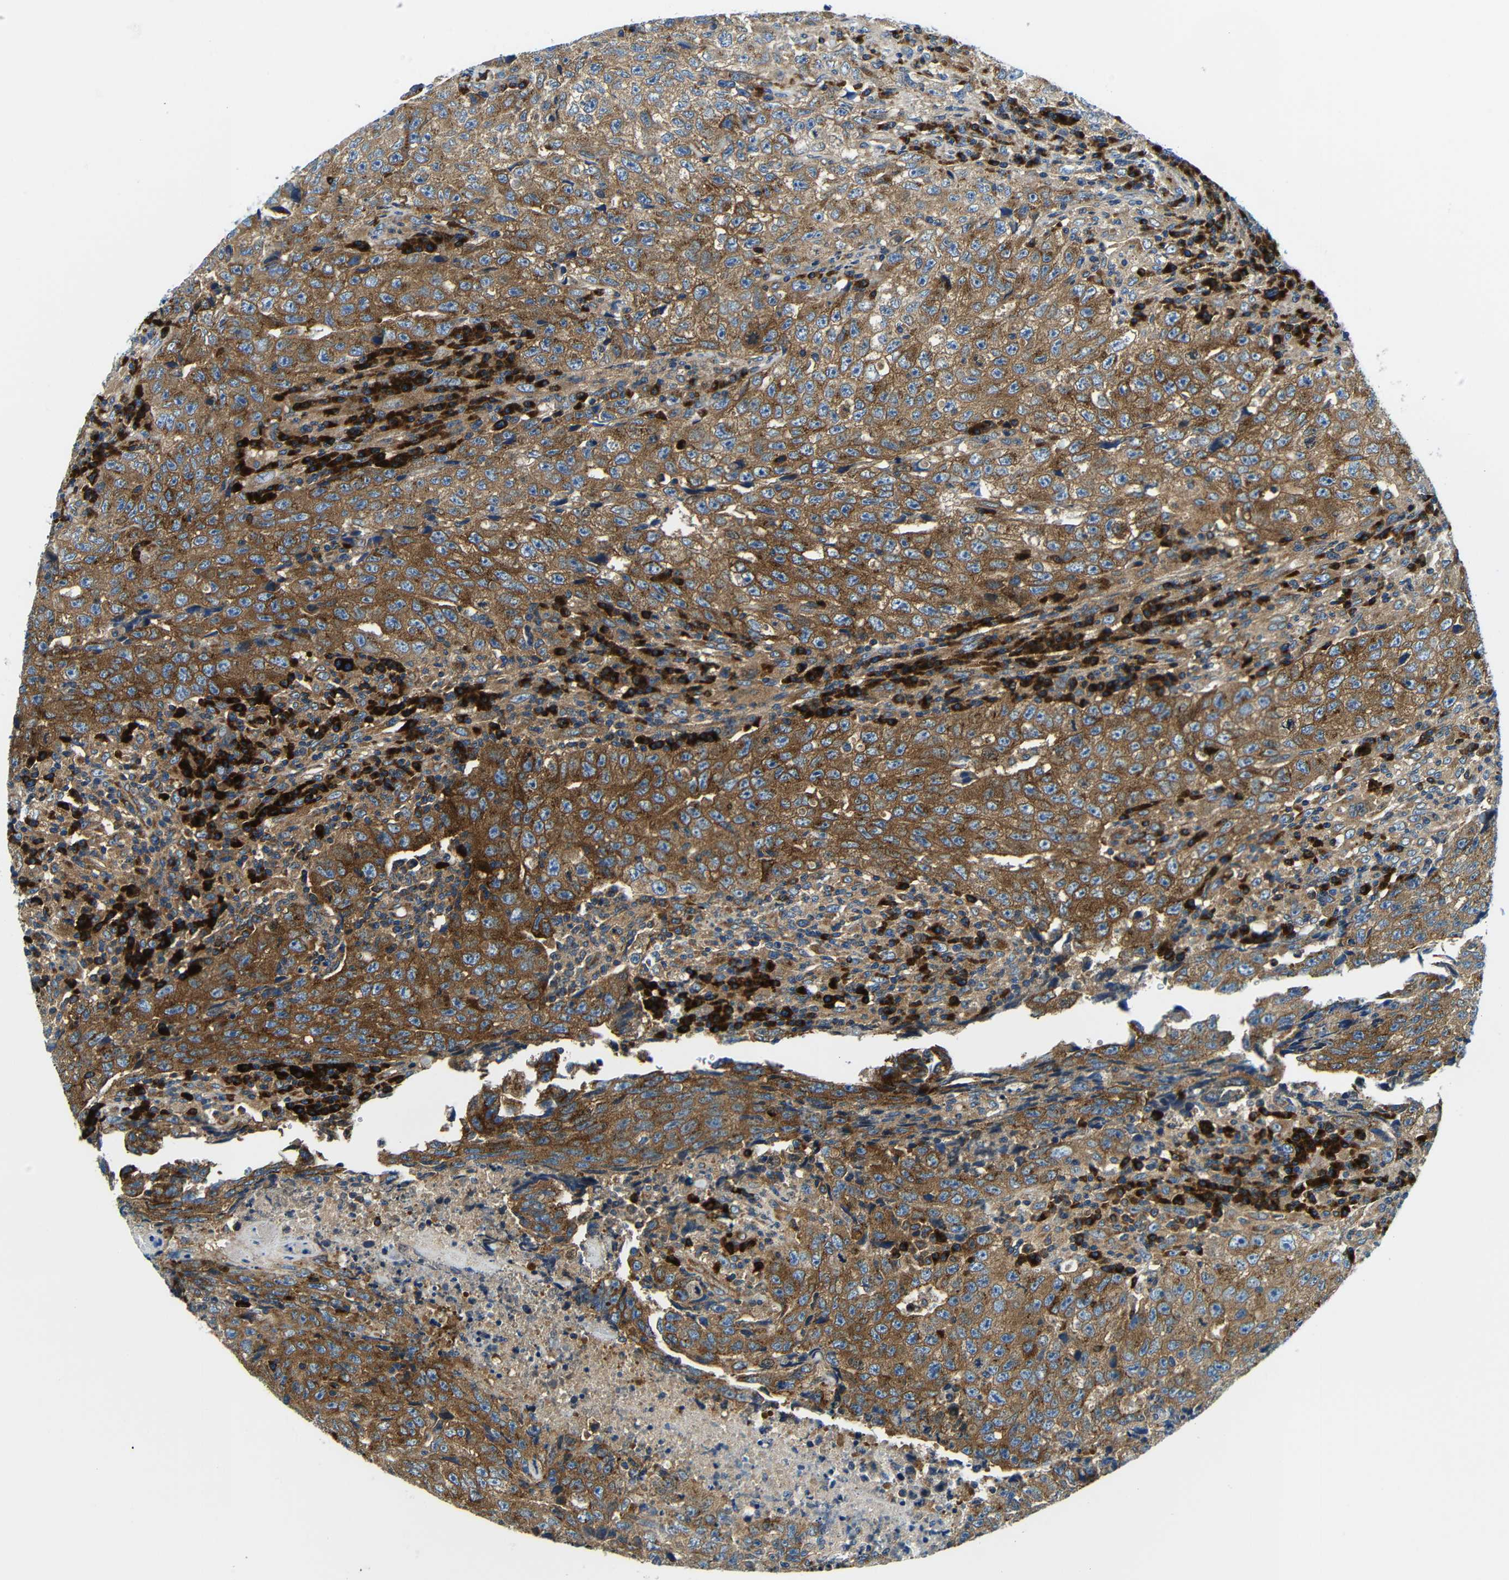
{"staining": {"intensity": "moderate", "quantity": ">75%", "location": "cytoplasmic/membranous"}, "tissue": "testis cancer", "cell_type": "Tumor cells", "image_type": "cancer", "snomed": [{"axis": "morphology", "description": "Necrosis, NOS"}, {"axis": "morphology", "description": "Carcinoma, Embryonal, NOS"}, {"axis": "topography", "description": "Testis"}], "caption": "There is medium levels of moderate cytoplasmic/membranous positivity in tumor cells of testis cancer (embryonal carcinoma), as demonstrated by immunohistochemical staining (brown color).", "gene": "USO1", "patient": {"sex": "male", "age": 19}}